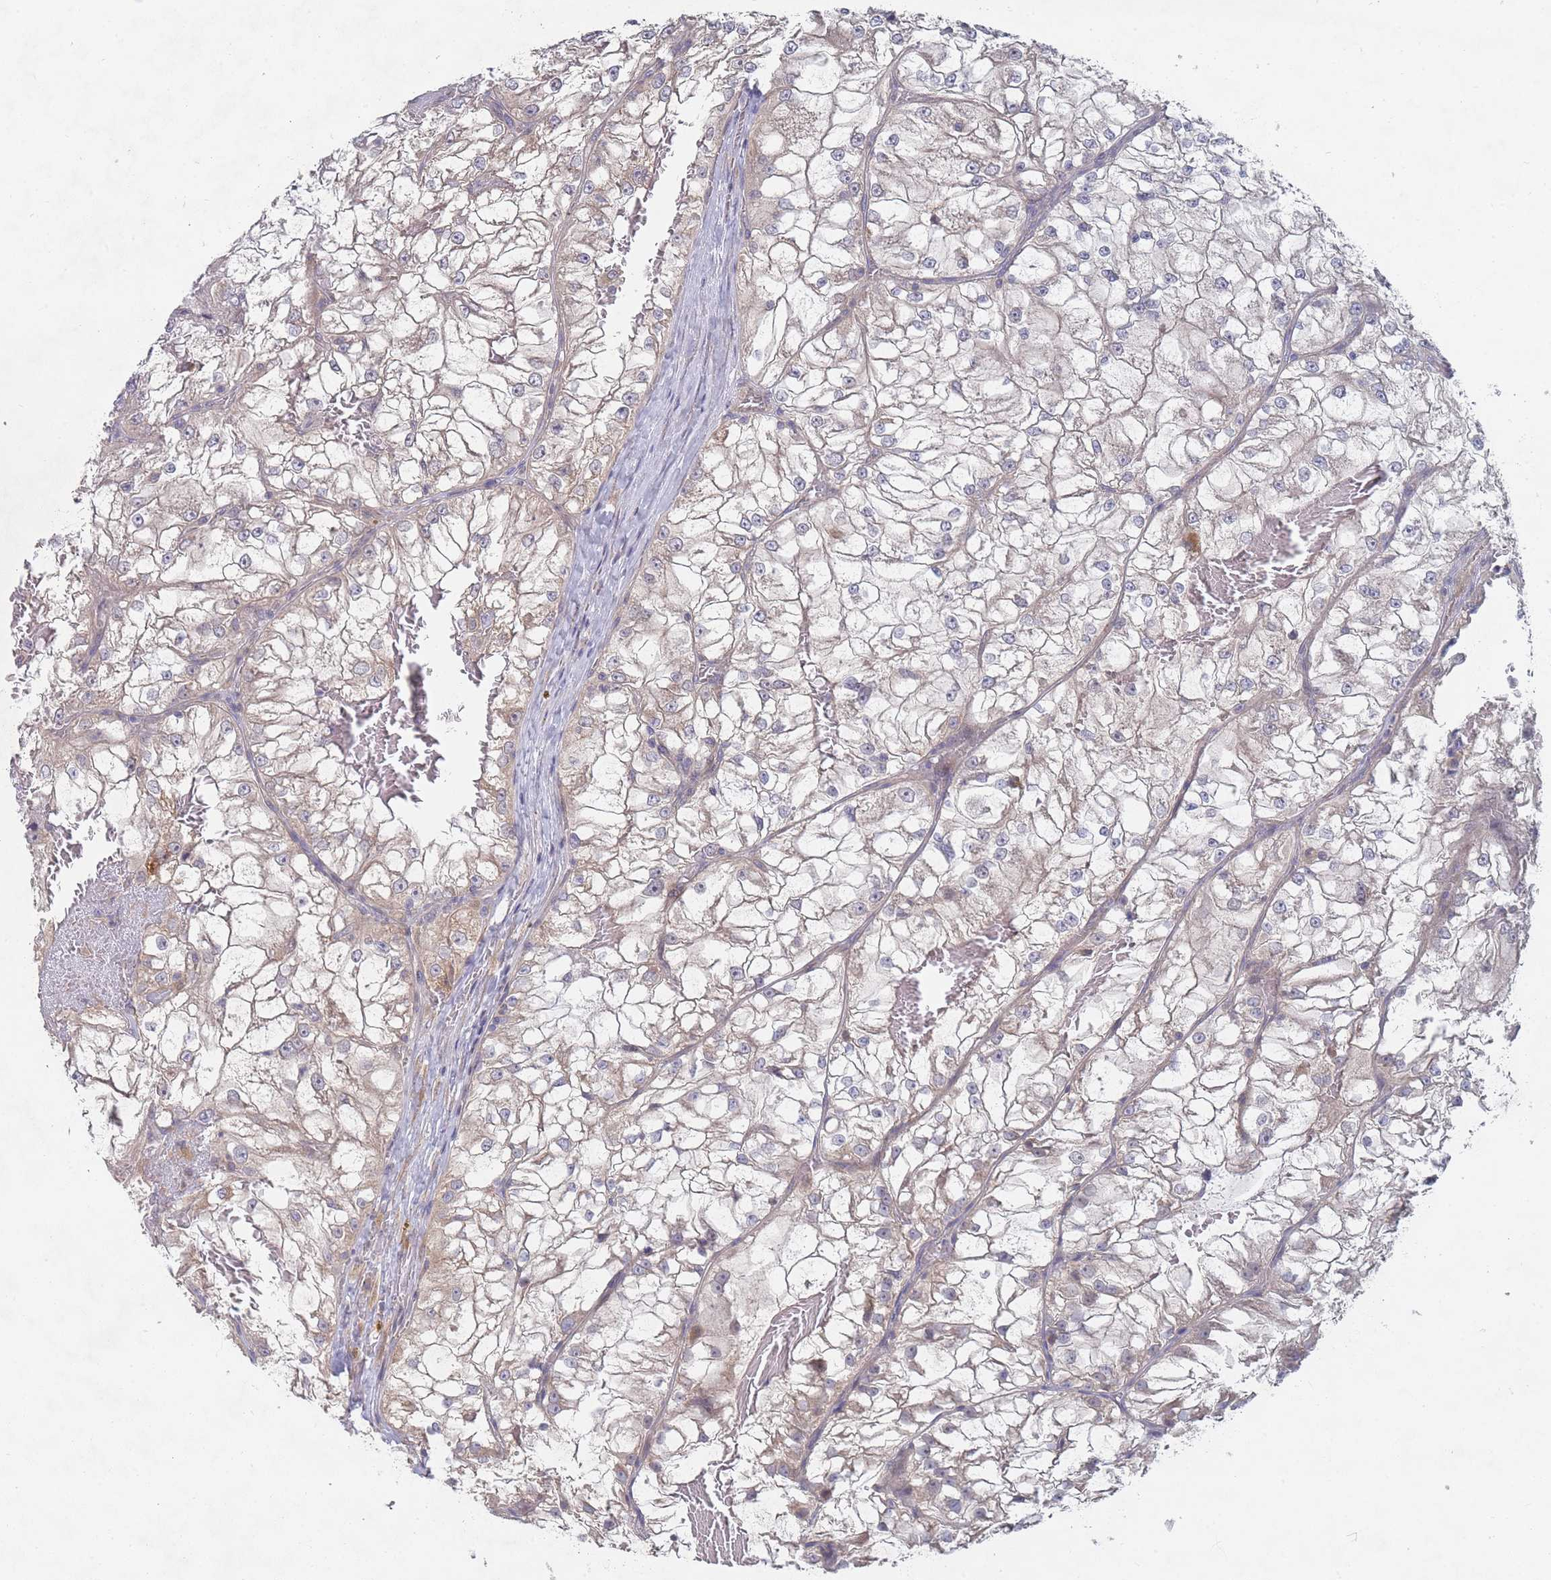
{"staining": {"intensity": "negative", "quantity": "none", "location": "none"}, "tissue": "renal cancer", "cell_type": "Tumor cells", "image_type": "cancer", "snomed": [{"axis": "morphology", "description": "Adenocarcinoma, NOS"}, {"axis": "topography", "description": "Kidney"}], "caption": "Tumor cells show no significant protein expression in renal cancer (adenocarcinoma).", "gene": "SLC35F5", "patient": {"sex": "female", "age": 72}}